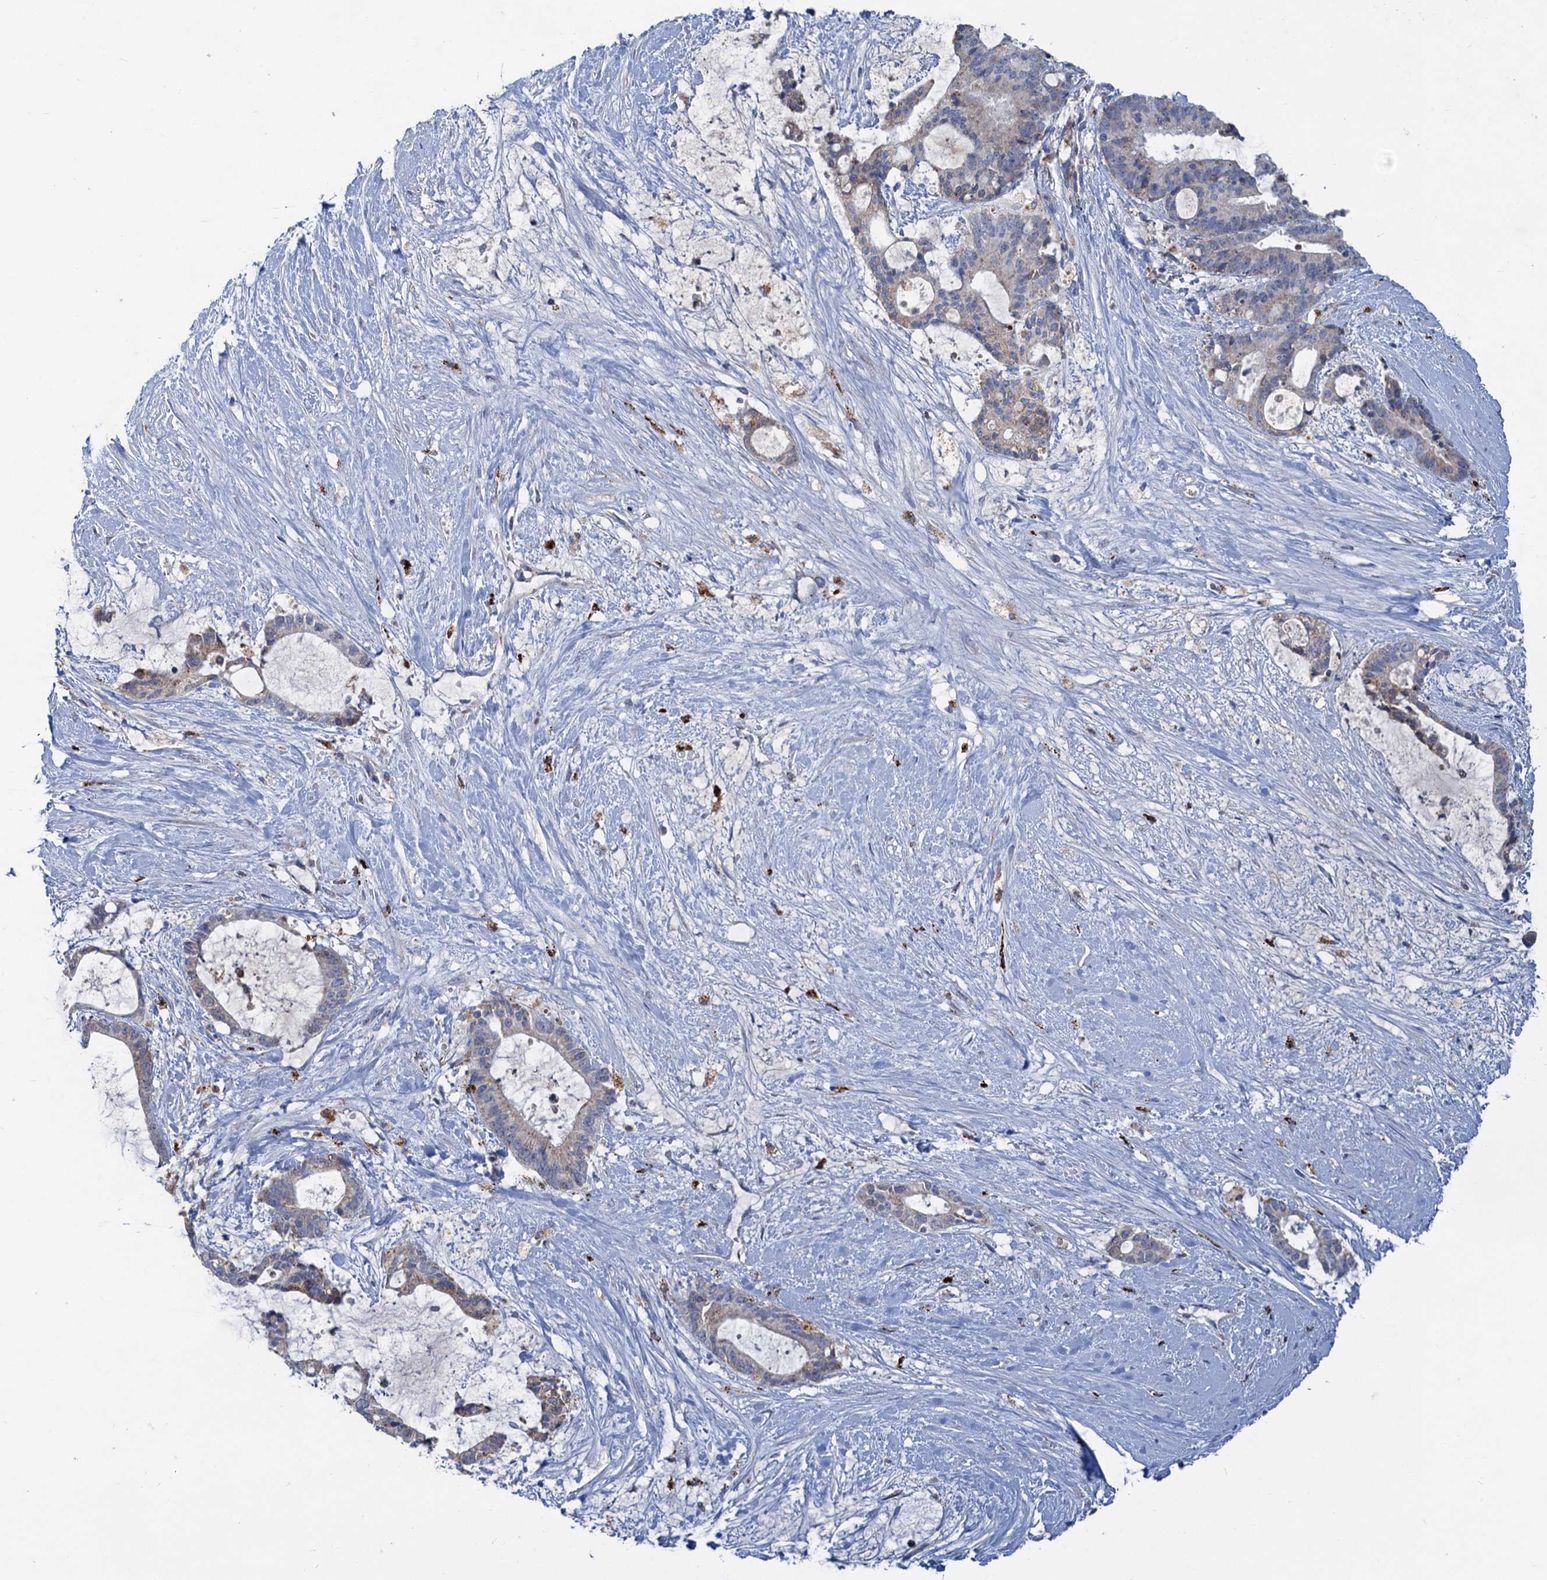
{"staining": {"intensity": "weak", "quantity": "<25%", "location": "cytoplasmic/membranous"}, "tissue": "liver cancer", "cell_type": "Tumor cells", "image_type": "cancer", "snomed": [{"axis": "morphology", "description": "Normal tissue, NOS"}, {"axis": "morphology", "description": "Cholangiocarcinoma"}, {"axis": "topography", "description": "Liver"}, {"axis": "topography", "description": "Peripheral nerve tissue"}], "caption": "DAB (3,3'-diaminobenzidine) immunohistochemical staining of human cholangiocarcinoma (liver) shows no significant staining in tumor cells.", "gene": "ANKS3", "patient": {"sex": "female", "age": 73}}